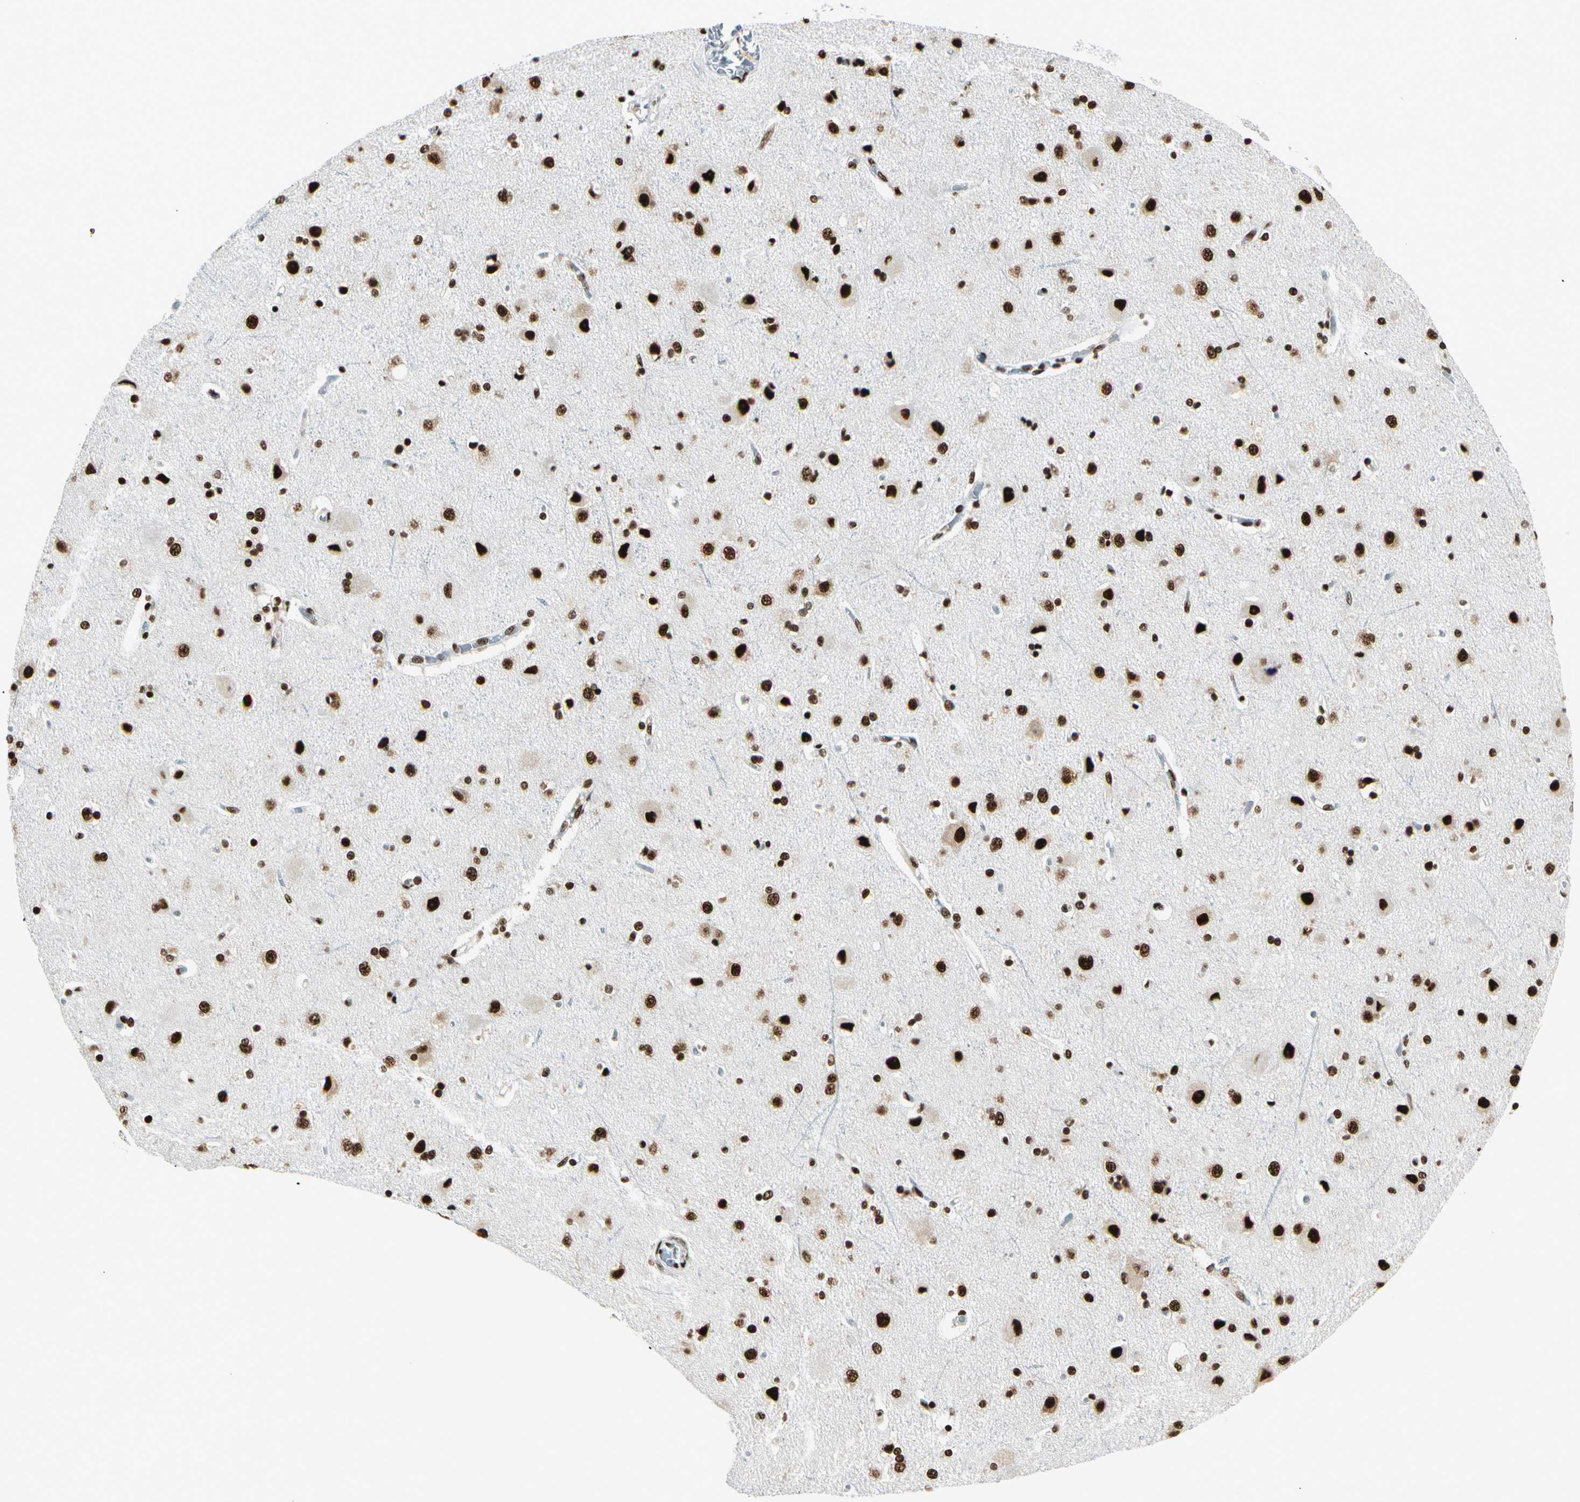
{"staining": {"intensity": "strong", "quantity": ">75%", "location": "nuclear"}, "tissue": "cerebral cortex", "cell_type": "Endothelial cells", "image_type": "normal", "snomed": [{"axis": "morphology", "description": "Normal tissue, NOS"}, {"axis": "topography", "description": "Cerebral cortex"}], "caption": "Cerebral cortex stained with DAB (3,3'-diaminobenzidine) IHC reveals high levels of strong nuclear staining in about >75% of endothelial cells.", "gene": "CCAR1", "patient": {"sex": "female", "age": 54}}